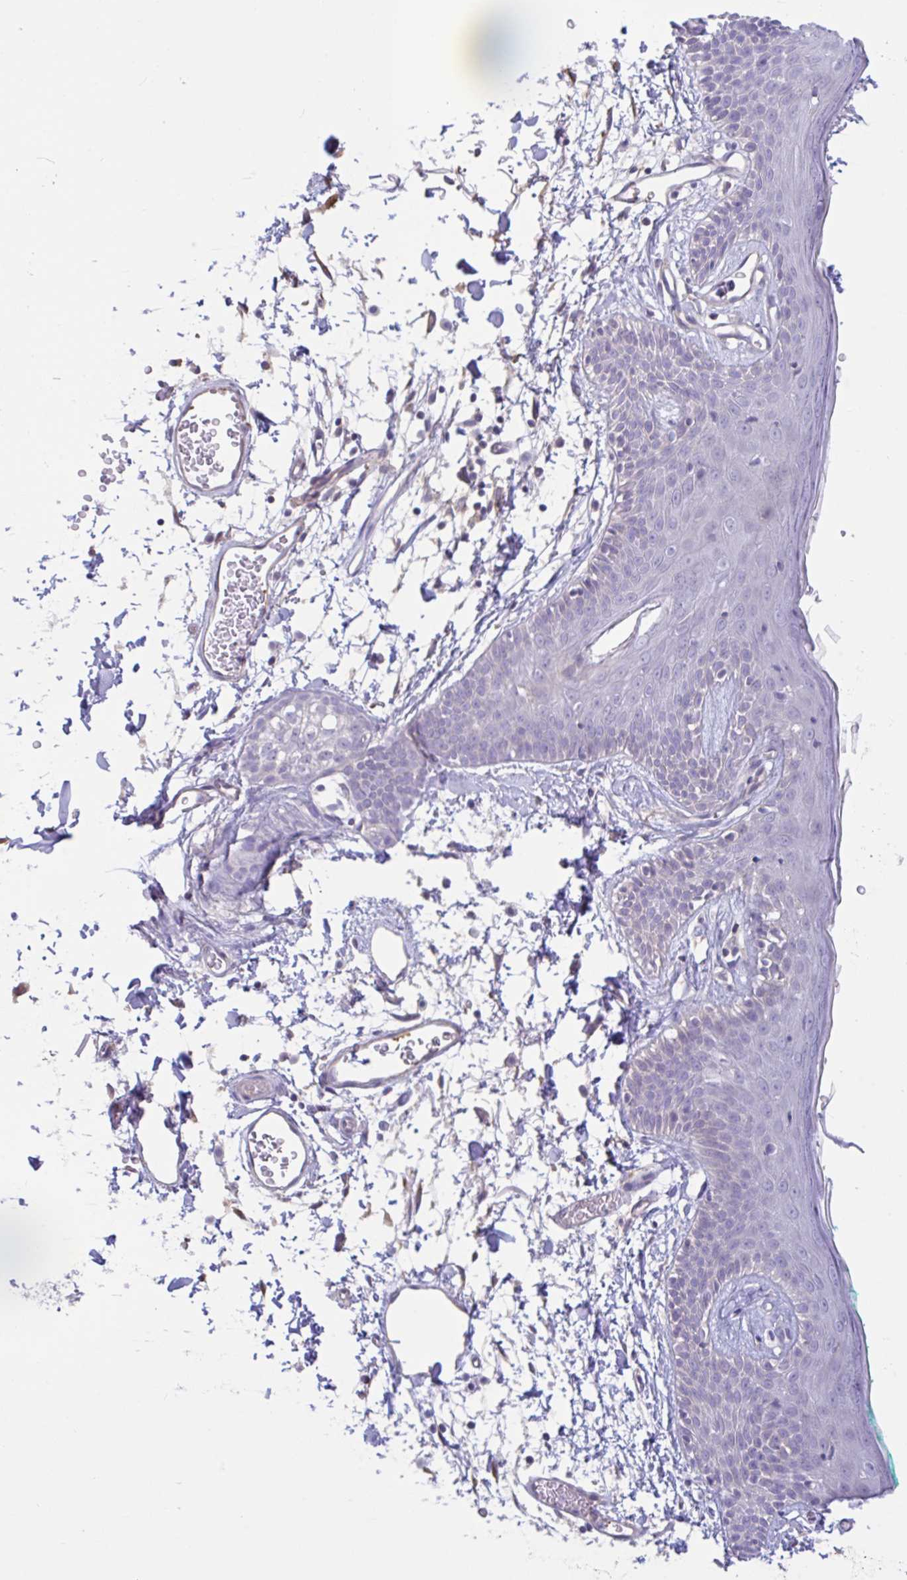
{"staining": {"intensity": "negative", "quantity": "none", "location": "none"}, "tissue": "skin", "cell_type": "Fibroblasts", "image_type": "normal", "snomed": [{"axis": "morphology", "description": "Normal tissue, NOS"}, {"axis": "topography", "description": "Skin"}], "caption": "This is an immunohistochemistry (IHC) image of unremarkable skin. There is no staining in fibroblasts.", "gene": "PLCD4", "patient": {"sex": "male", "age": 79}}